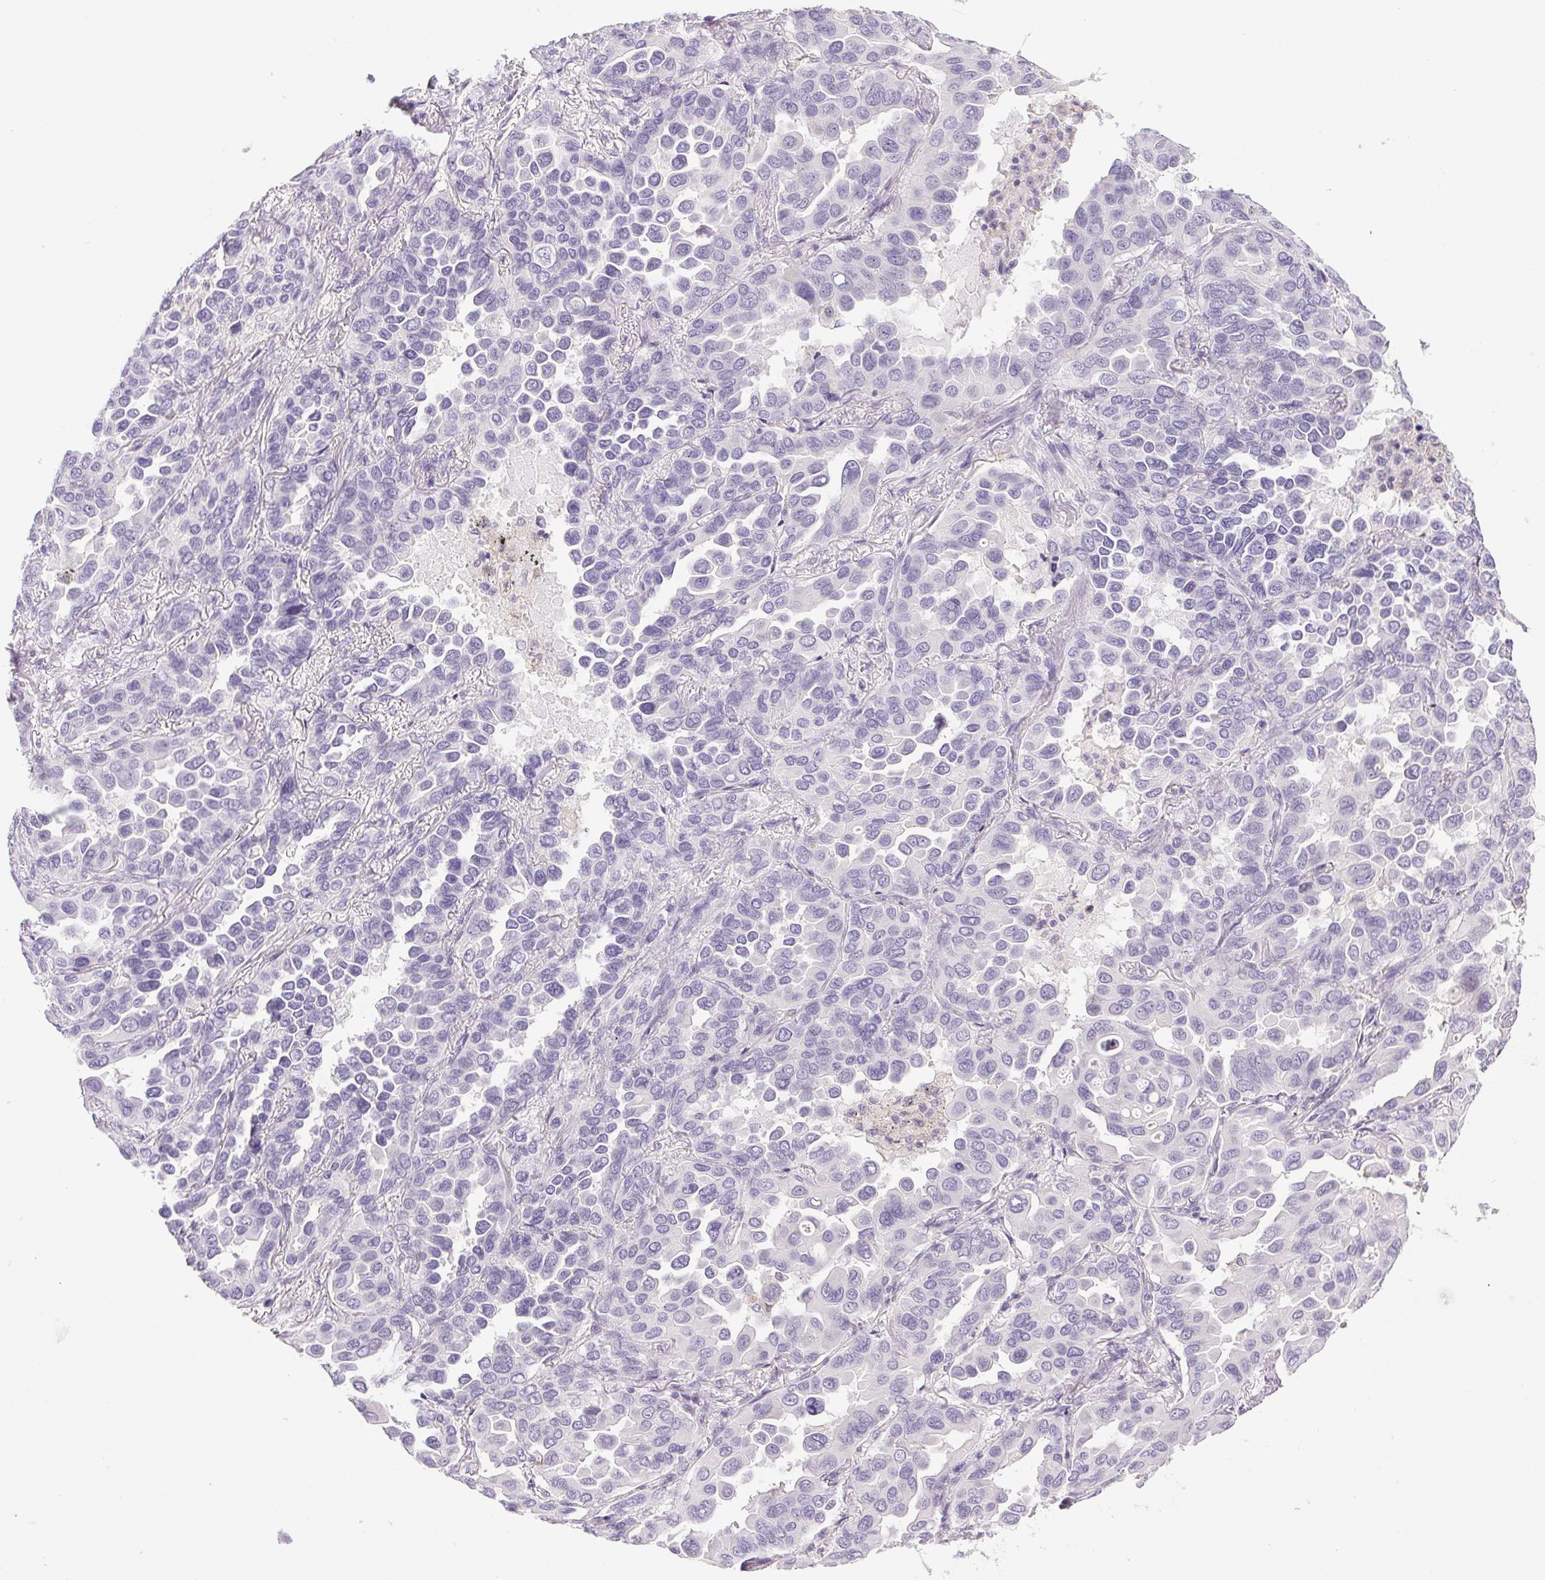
{"staining": {"intensity": "negative", "quantity": "none", "location": "none"}, "tissue": "lung cancer", "cell_type": "Tumor cells", "image_type": "cancer", "snomed": [{"axis": "morphology", "description": "Adenocarcinoma, NOS"}, {"axis": "topography", "description": "Lung"}], "caption": "The IHC micrograph has no significant positivity in tumor cells of lung cancer (adenocarcinoma) tissue.", "gene": "PRL", "patient": {"sex": "male", "age": 64}}